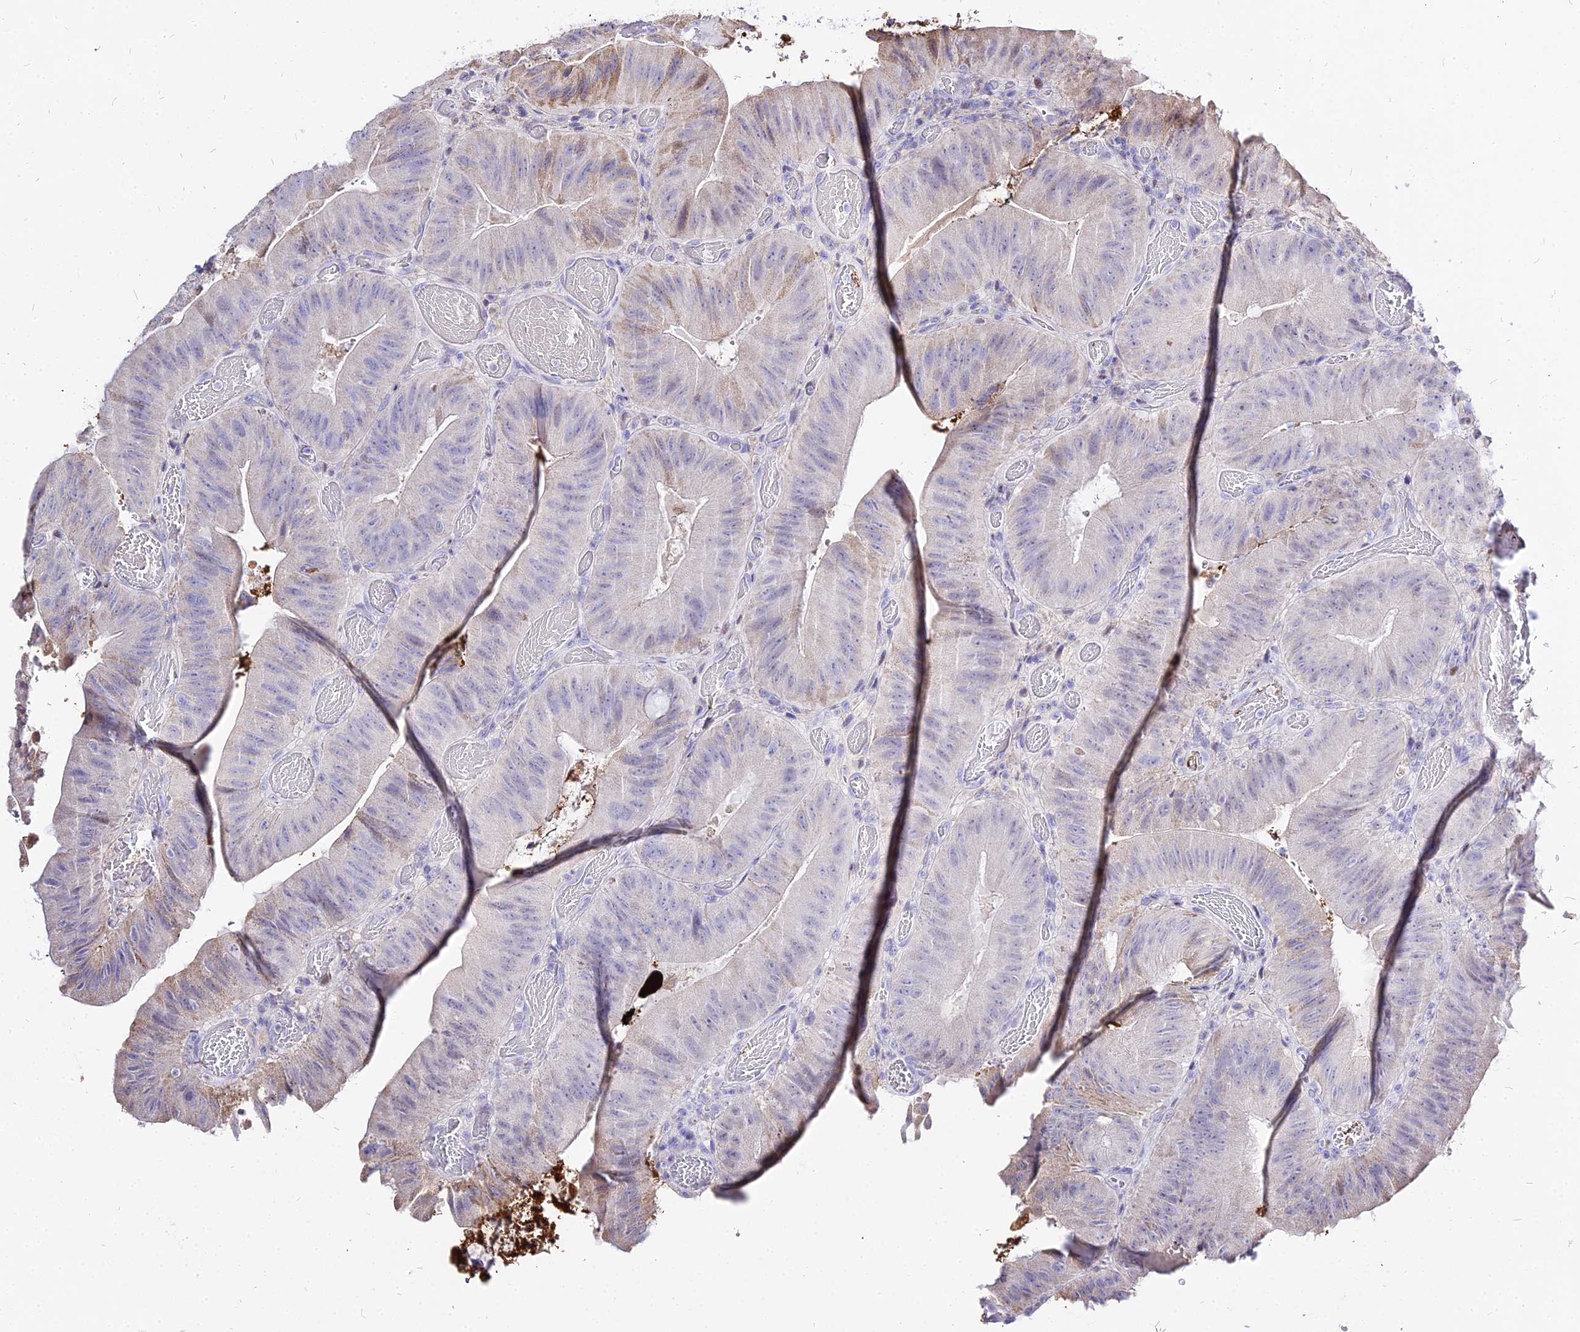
{"staining": {"intensity": "weak", "quantity": "<25%", "location": "cytoplasmic/membranous"}, "tissue": "colorectal cancer", "cell_type": "Tumor cells", "image_type": "cancer", "snomed": [{"axis": "morphology", "description": "Adenocarcinoma, NOS"}, {"axis": "topography", "description": "Colon"}], "caption": "High power microscopy image of an immunohistochemistry (IHC) histopathology image of adenocarcinoma (colorectal), revealing no significant positivity in tumor cells.", "gene": "CARD18", "patient": {"sex": "female", "age": 43}}